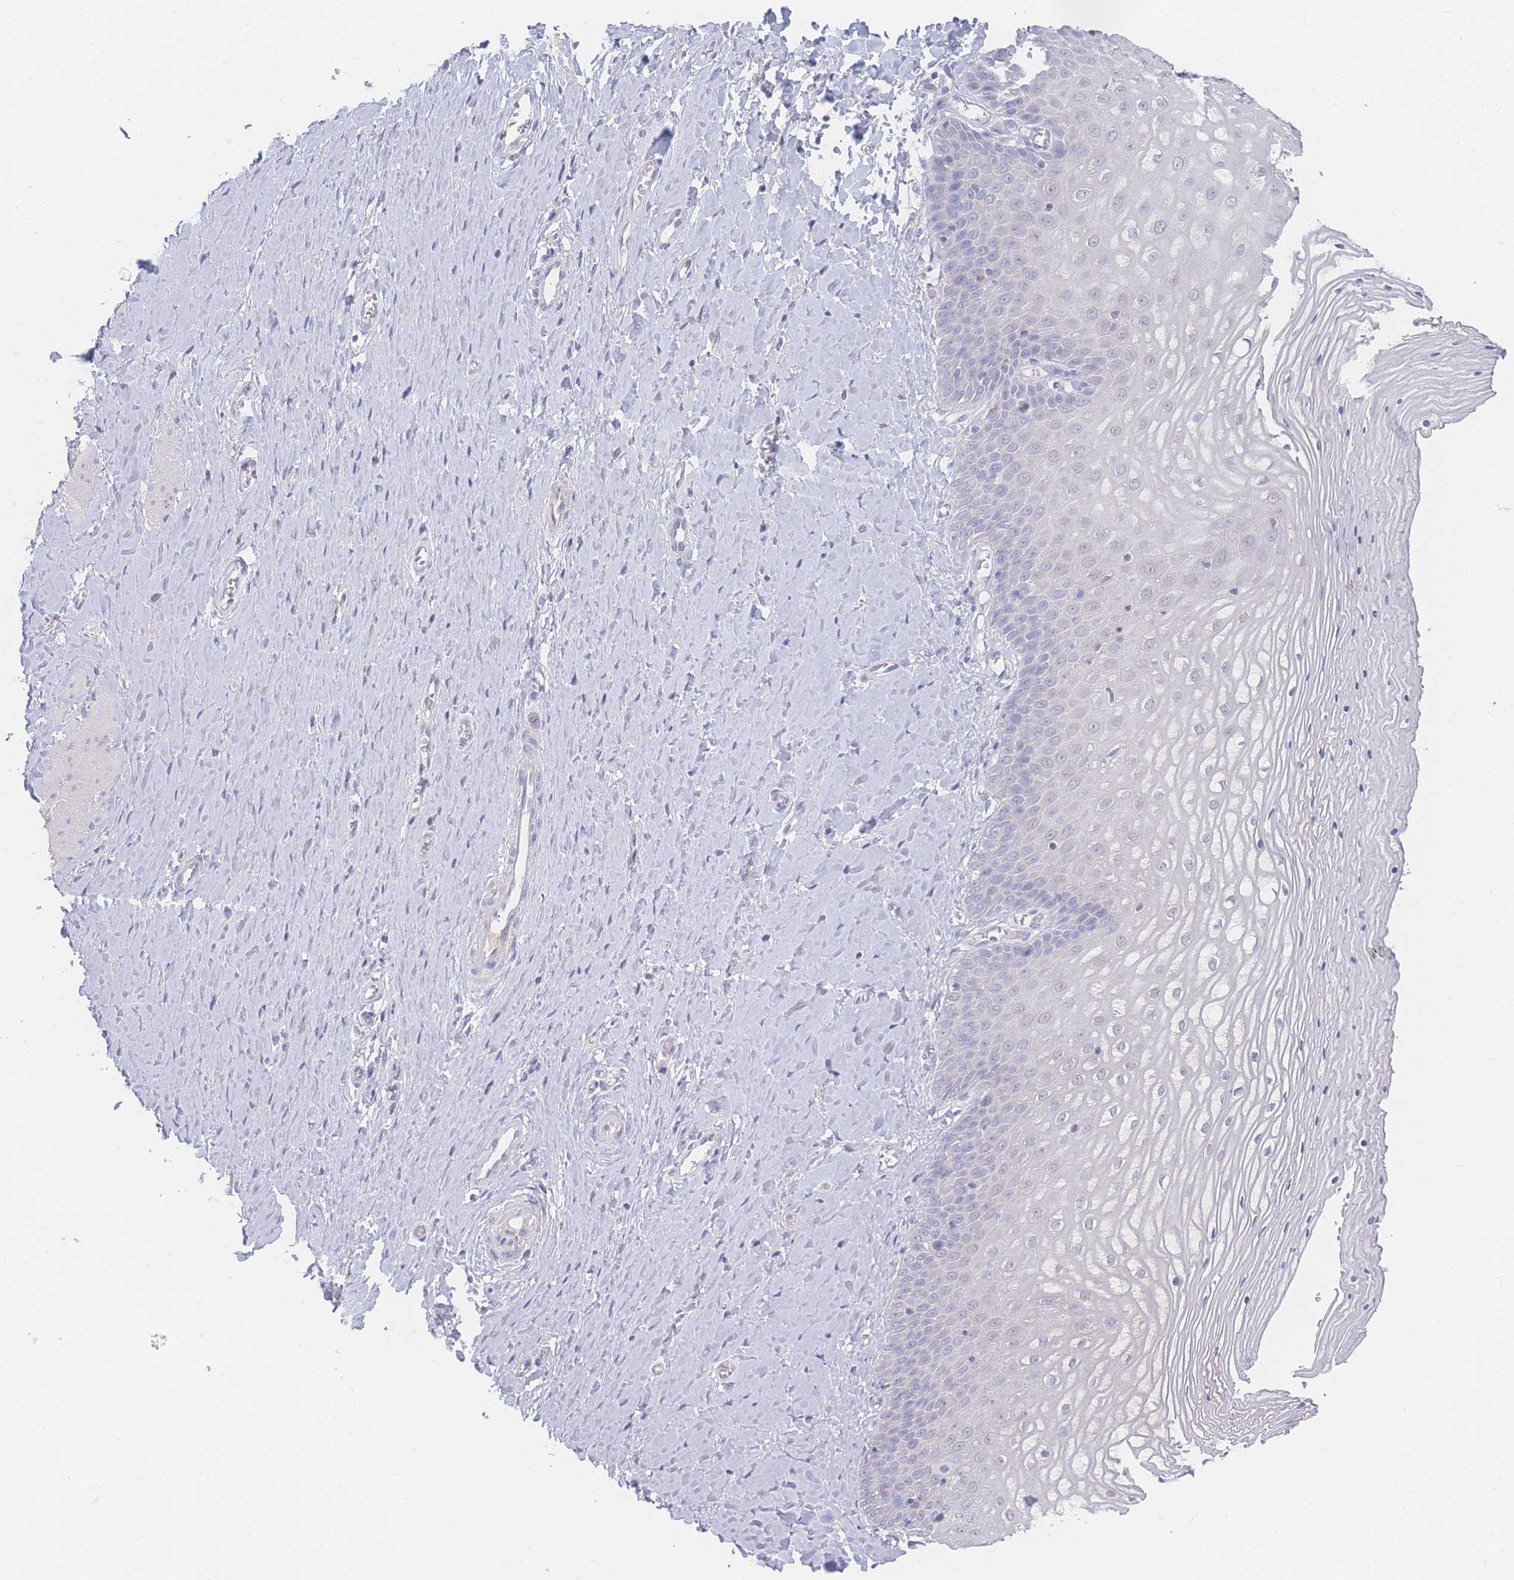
{"staining": {"intensity": "negative", "quantity": "none", "location": "none"}, "tissue": "vagina", "cell_type": "Squamous epithelial cells", "image_type": "normal", "snomed": [{"axis": "morphology", "description": "Normal tissue, NOS"}, {"axis": "topography", "description": "Vagina"}], "caption": "Vagina was stained to show a protein in brown. There is no significant expression in squamous epithelial cells.", "gene": "GIPR", "patient": {"sex": "female", "age": 65}}